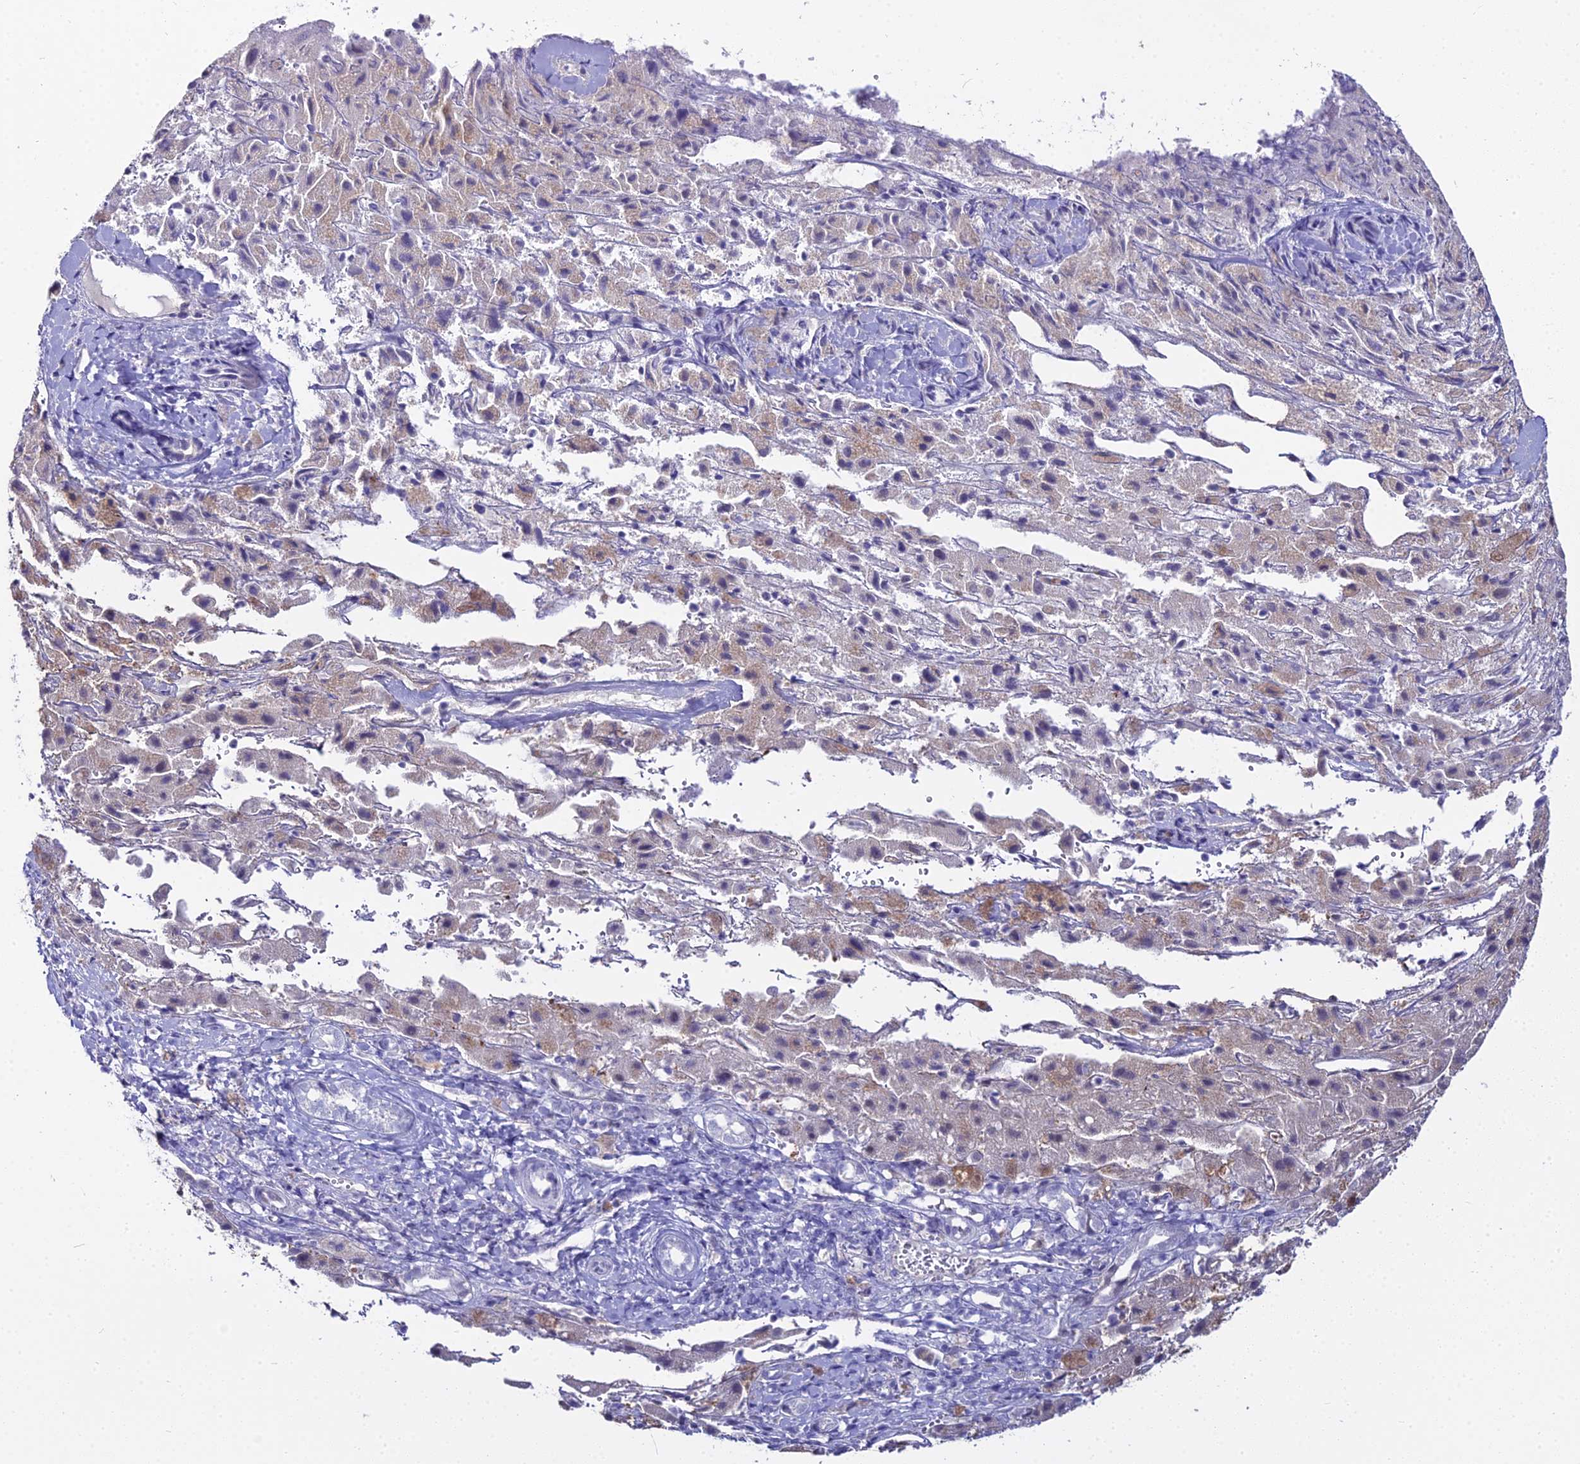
{"staining": {"intensity": "weak", "quantity": "<25%", "location": "cytoplasmic/membranous"}, "tissue": "liver cancer", "cell_type": "Tumor cells", "image_type": "cancer", "snomed": [{"axis": "morphology", "description": "Carcinoma, Hepatocellular, NOS"}, {"axis": "topography", "description": "Liver"}], "caption": "A high-resolution micrograph shows immunohistochemistry staining of liver cancer, which displays no significant expression in tumor cells. (DAB immunohistochemistry (IHC), high magnification).", "gene": "RBM12", "patient": {"sex": "female", "age": 58}}